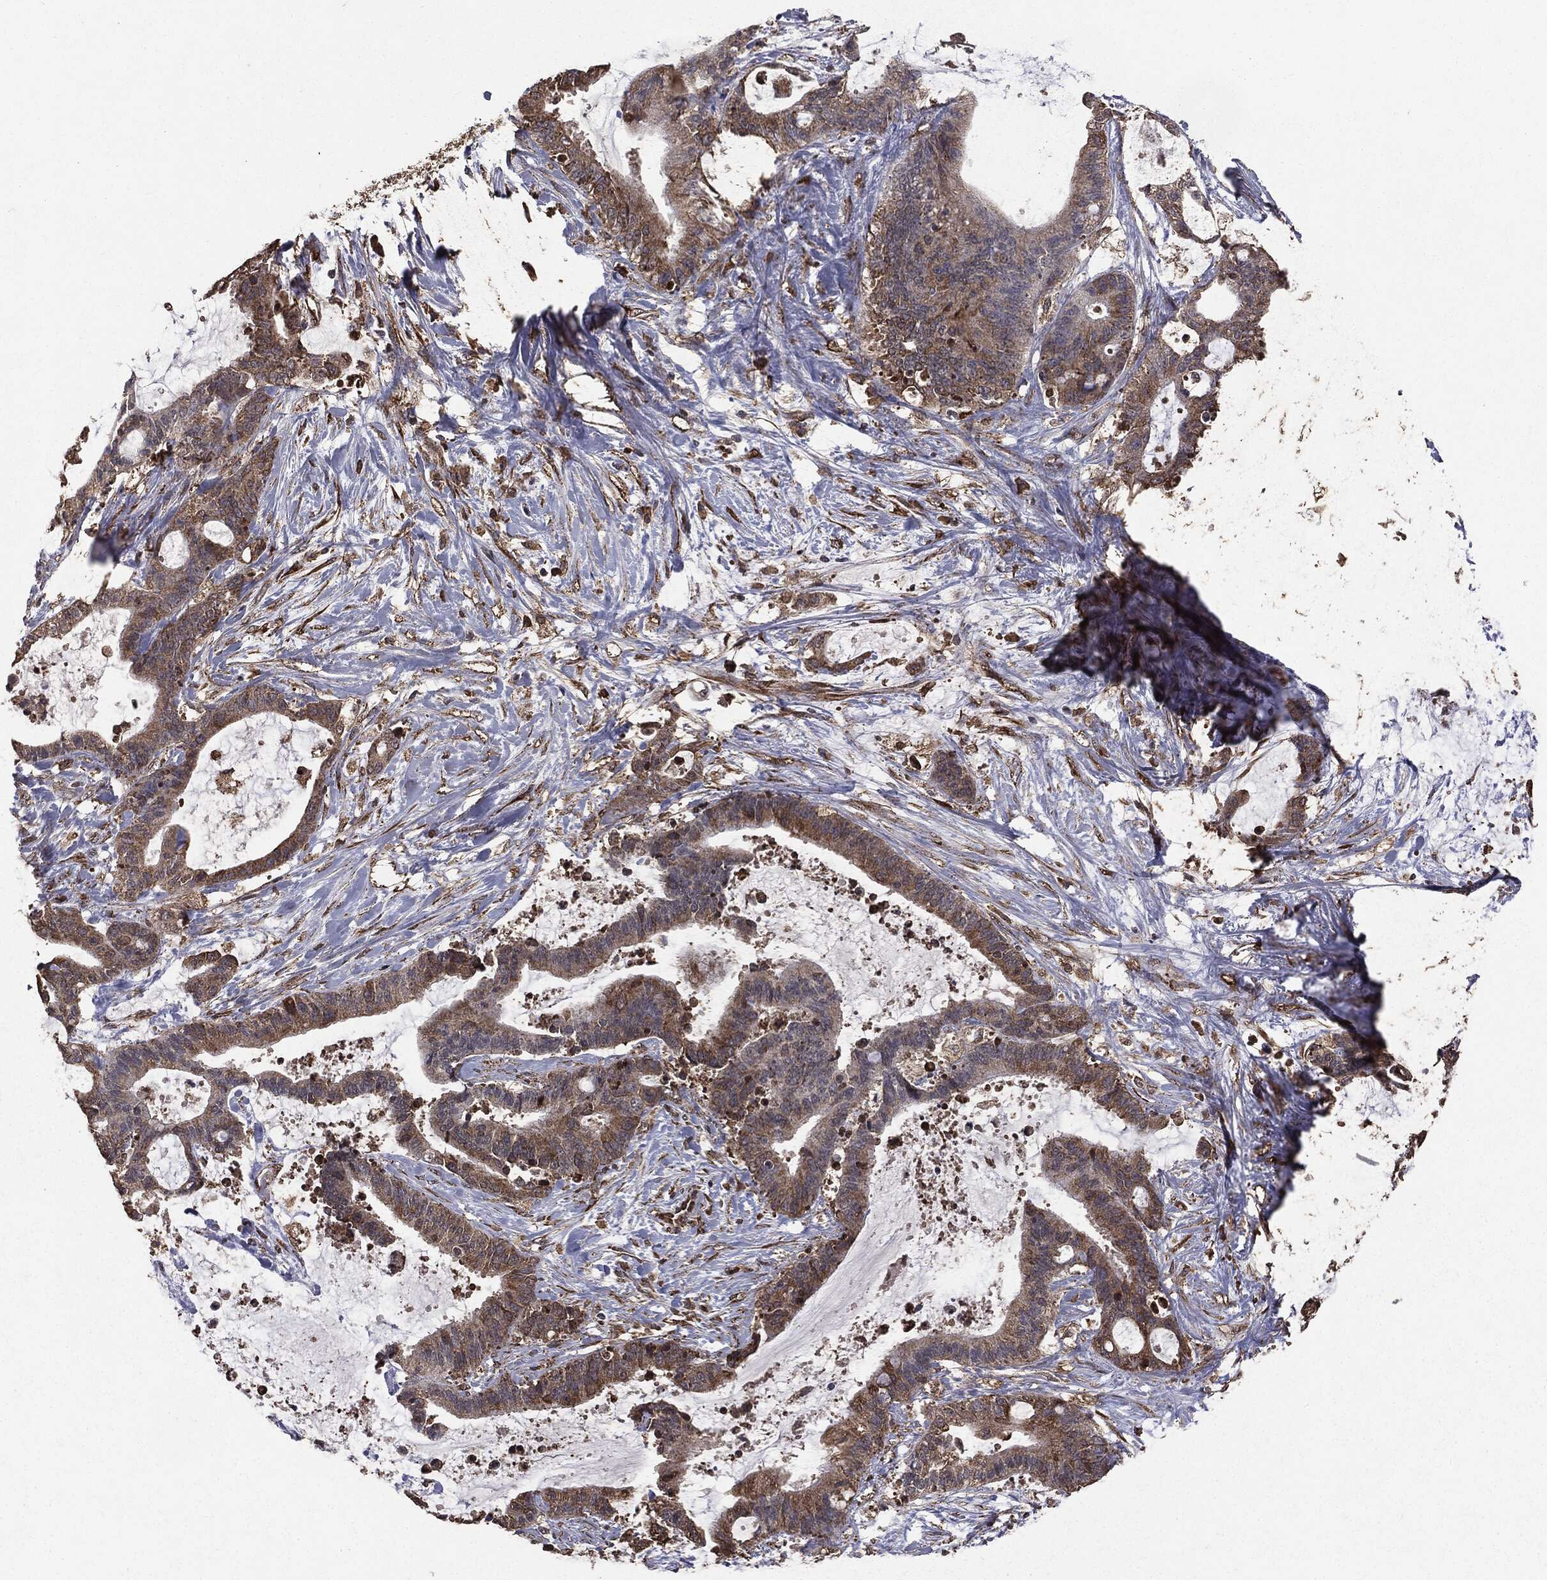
{"staining": {"intensity": "moderate", "quantity": ">75%", "location": "cytoplasmic/membranous"}, "tissue": "liver cancer", "cell_type": "Tumor cells", "image_type": "cancer", "snomed": [{"axis": "morphology", "description": "Cholangiocarcinoma"}, {"axis": "topography", "description": "Liver"}], "caption": "Moderate cytoplasmic/membranous expression for a protein is appreciated in about >75% of tumor cells of liver cancer (cholangiocarcinoma) using immunohistochemistry.", "gene": "MTOR", "patient": {"sex": "female", "age": 73}}